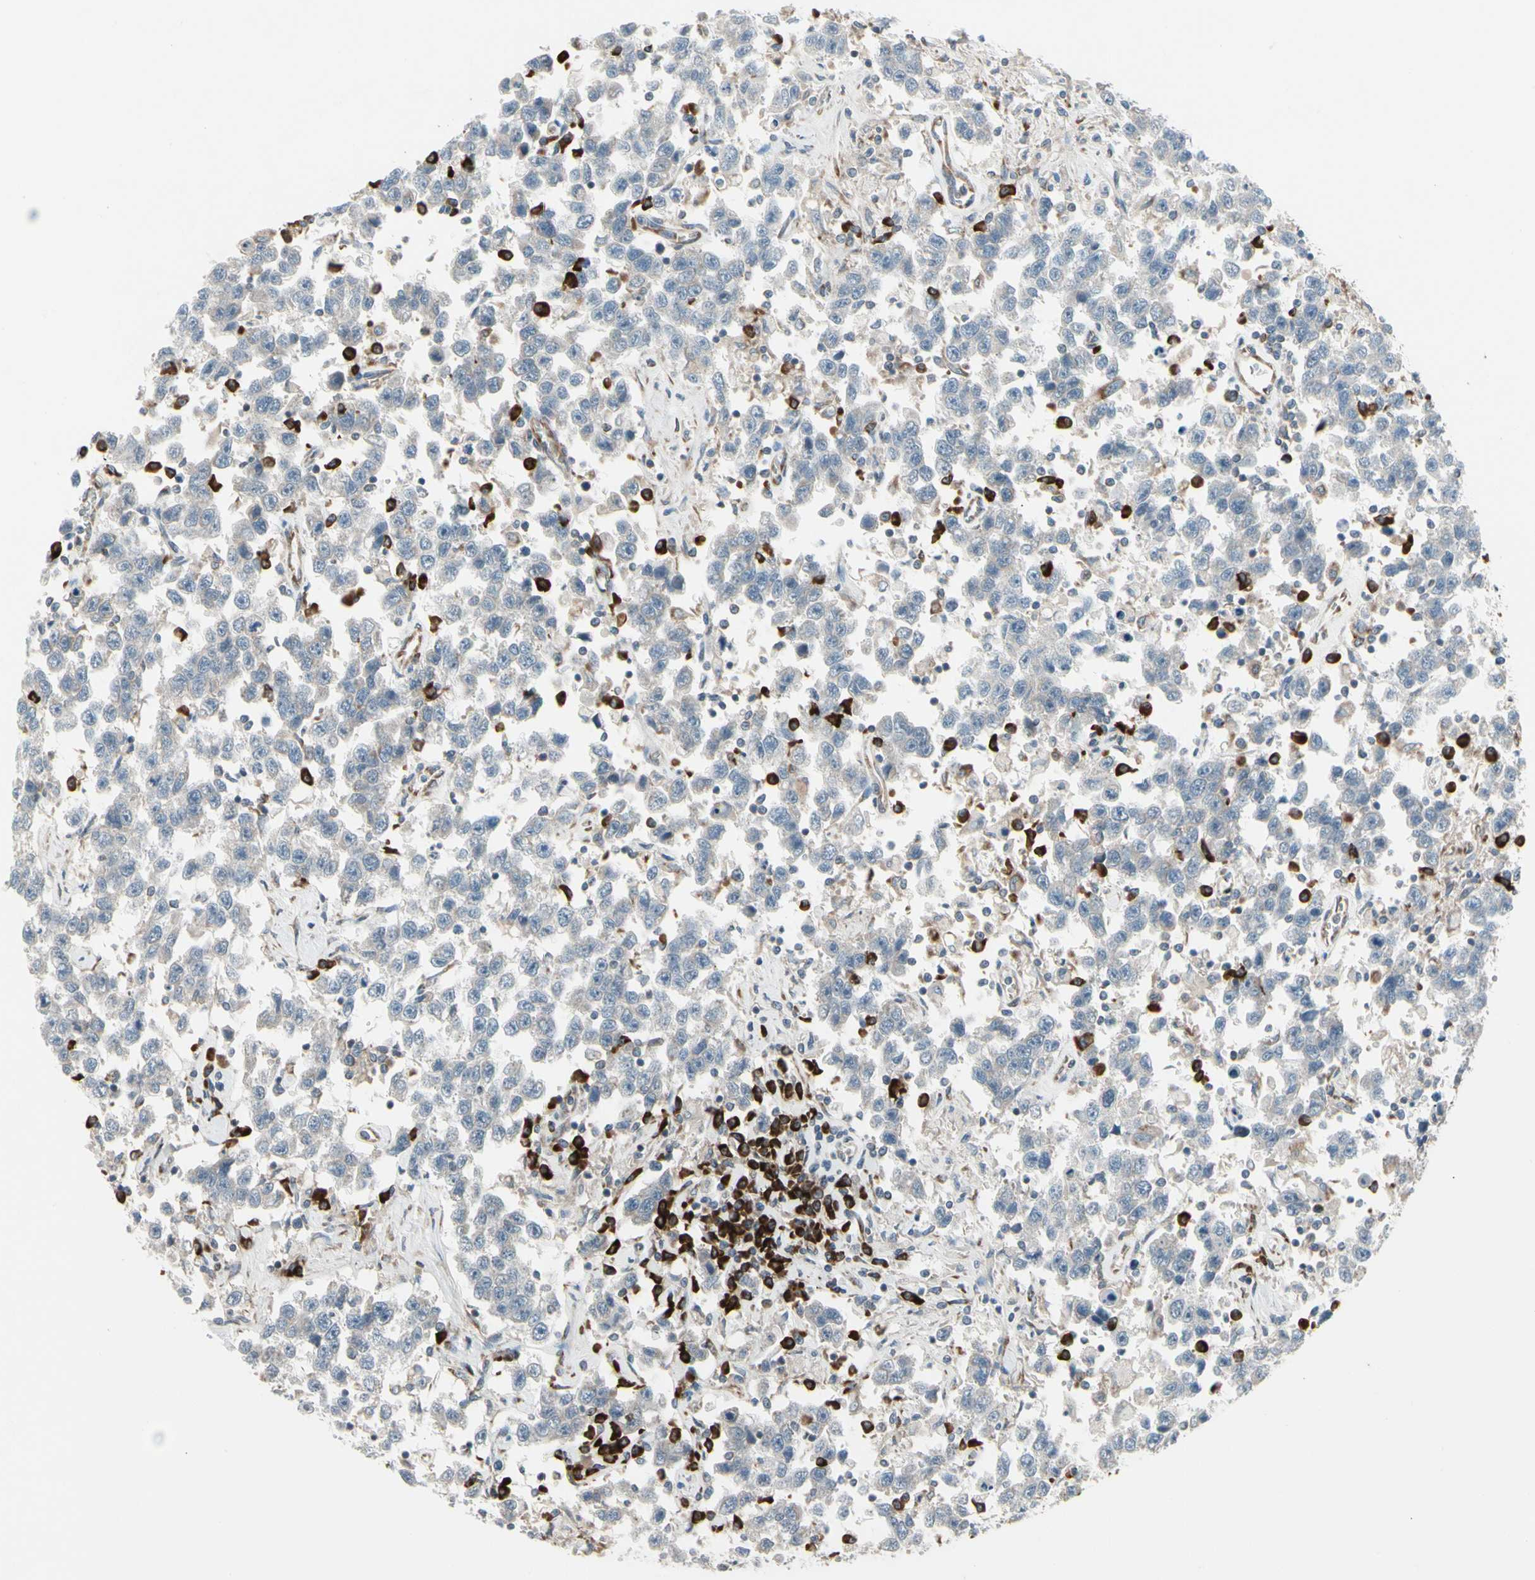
{"staining": {"intensity": "weak", "quantity": "<25%", "location": "cytoplasmic/membranous"}, "tissue": "testis cancer", "cell_type": "Tumor cells", "image_type": "cancer", "snomed": [{"axis": "morphology", "description": "Seminoma, NOS"}, {"axis": "topography", "description": "Testis"}], "caption": "This histopathology image is of testis cancer stained with immunohistochemistry to label a protein in brown with the nuclei are counter-stained blue. There is no positivity in tumor cells.", "gene": "FNDC3A", "patient": {"sex": "male", "age": 41}}